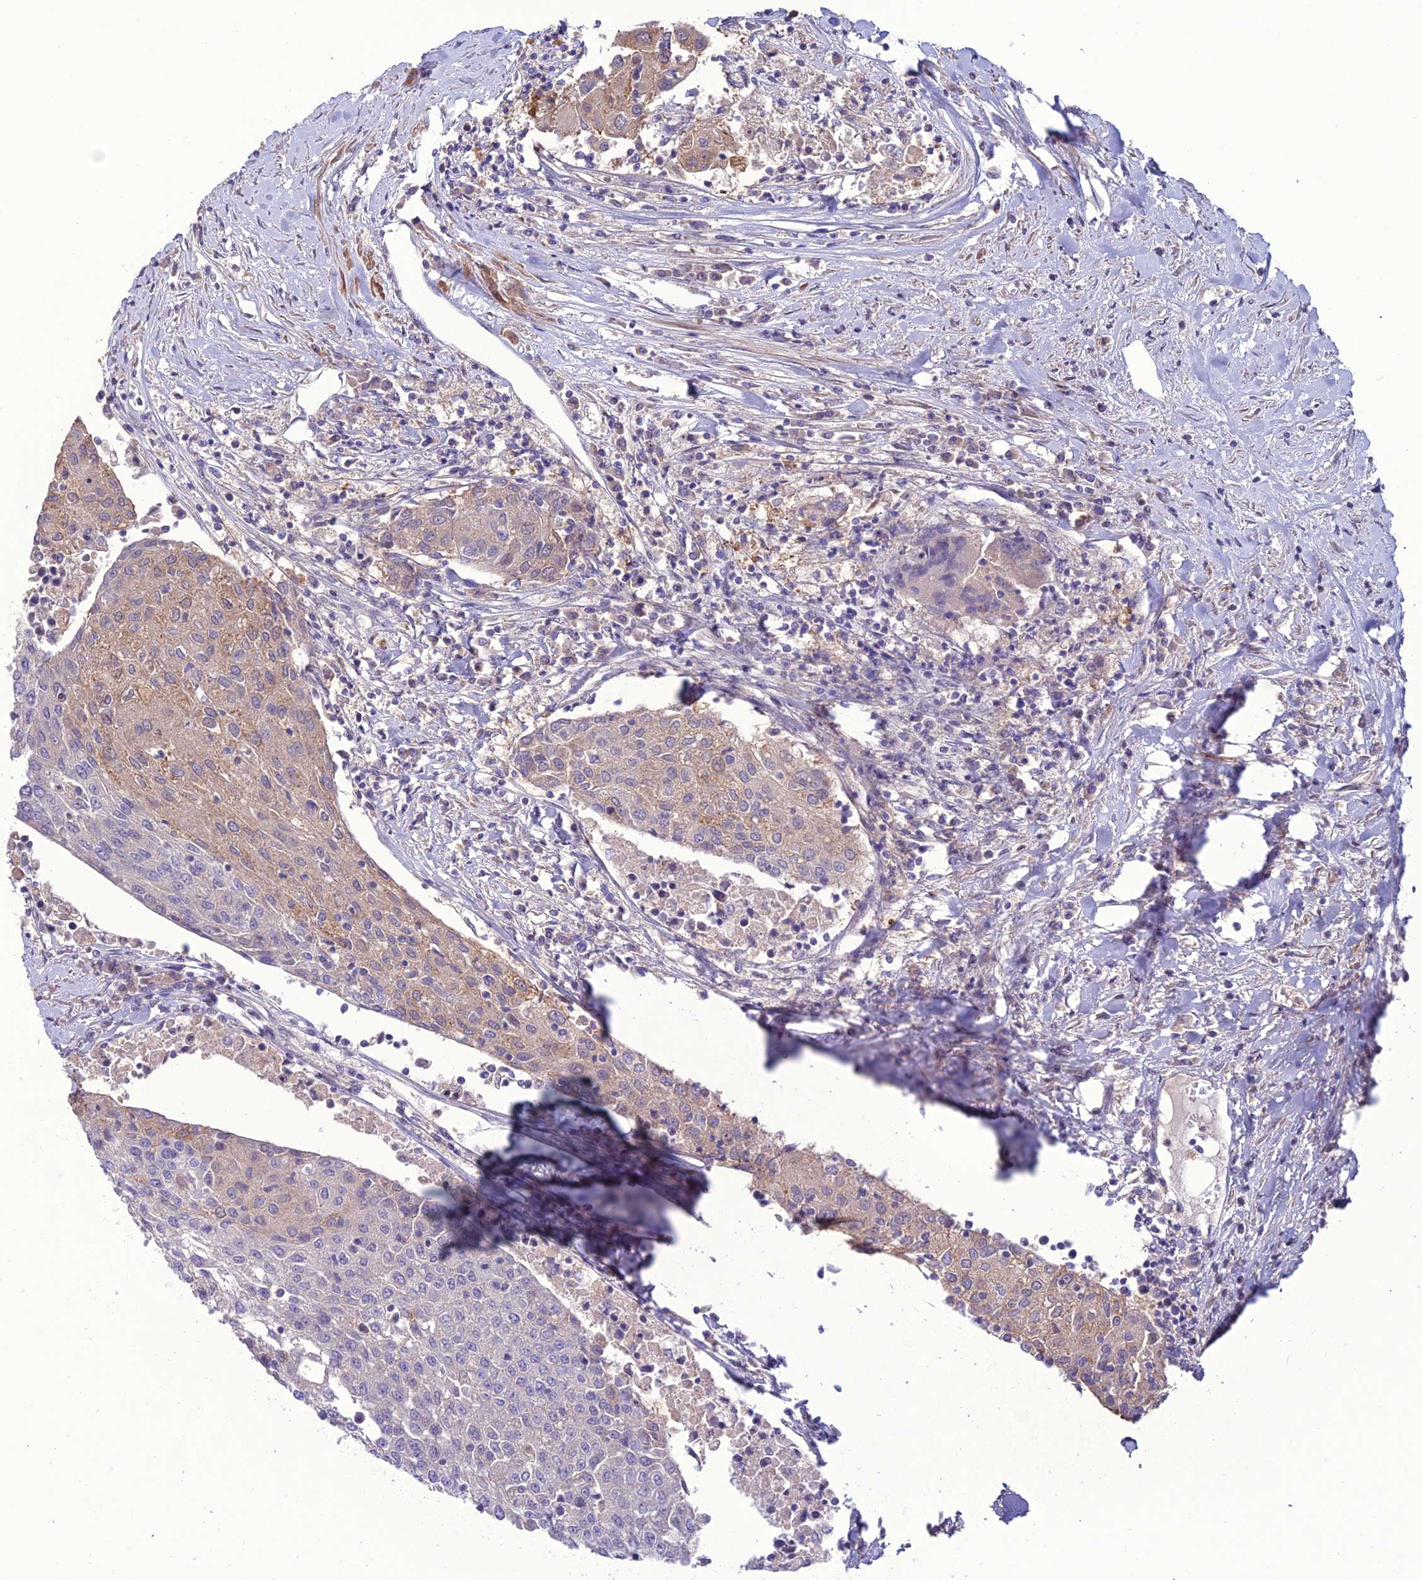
{"staining": {"intensity": "weak", "quantity": "25%-75%", "location": "cytoplasmic/membranous"}, "tissue": "urothelial cancer", "cell_type": "Tumor cells", "image_type": "cancer", "snomed": [{"axis": "morphology", "description": "Urothelial carcinoma, High grade"}, {"axis": "topography", "description": "Urinary bladder"}], "caption": "The histopathology image reveals staining of urothelial cancer, revealing weak cytoplasmic/membranous protein positivity (brown color) within tumor cells. Immunohistochemistry stains the protein of interest in brown and the nuclei are stained blue.", "gene": "C2orf76", "patient": {"sex": "female", "age": 85}}